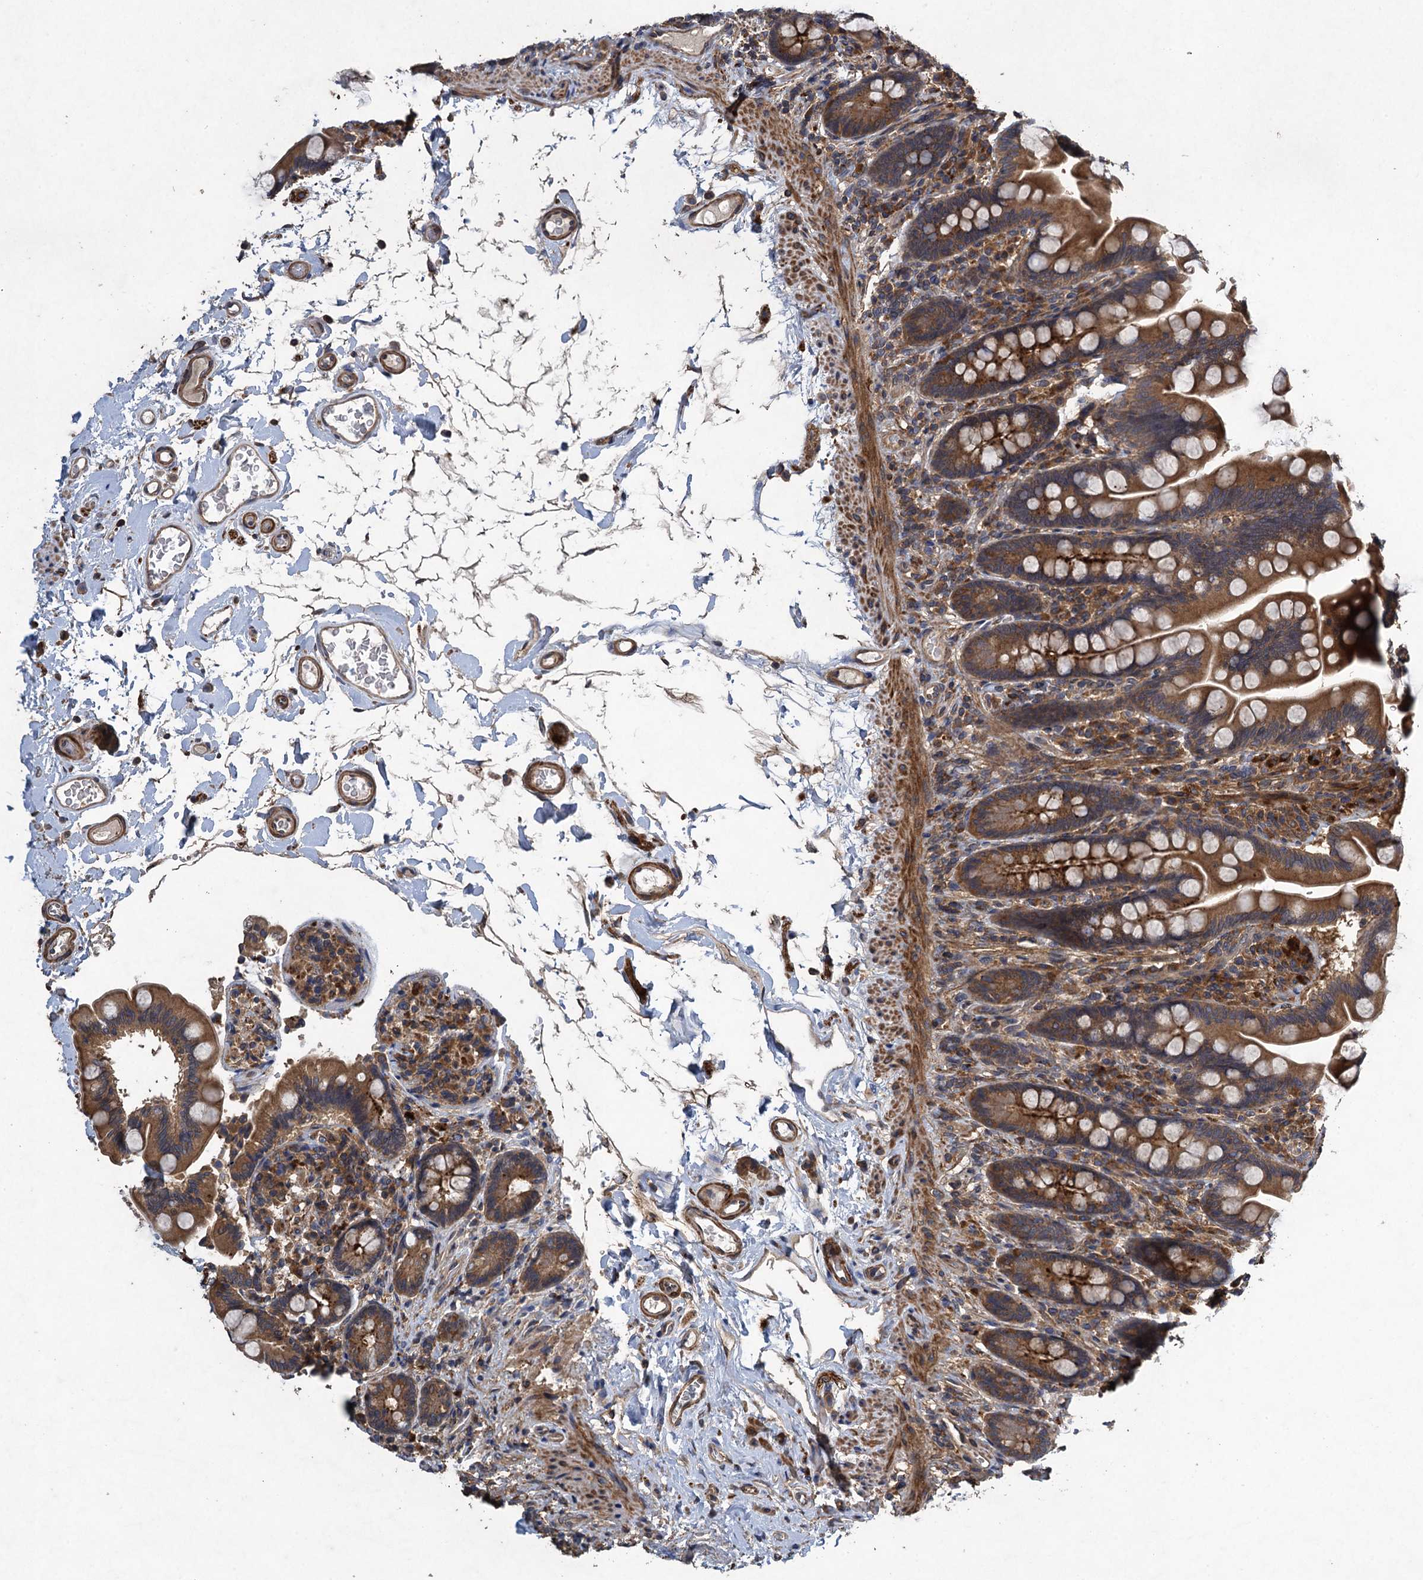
{"staining": {"intensity": "moderate", "quantity": ">75%", "location": "cytoplasmic/membranous"}, "tissue": "small intestine", "cell_type": "Glandular cells", "image_type": "normal", "snomed": [{"axis": "morphology", "description": "Normal tissue, NOS"}, {"axis": "topography", "description": "Small intestine"}], "caption": "A histopathology image of human small intestine stained for a protein displays moderate cytoplasmic/membranous brown staining in glandular cells. The staining was performed using DAB to visualize the protein expression in brown, while the nuclei were stained in blue with hematoxylin (Magnification: 20x).", "gene": "CNTN5", "patient": {"sex": "female", "age": 64}}